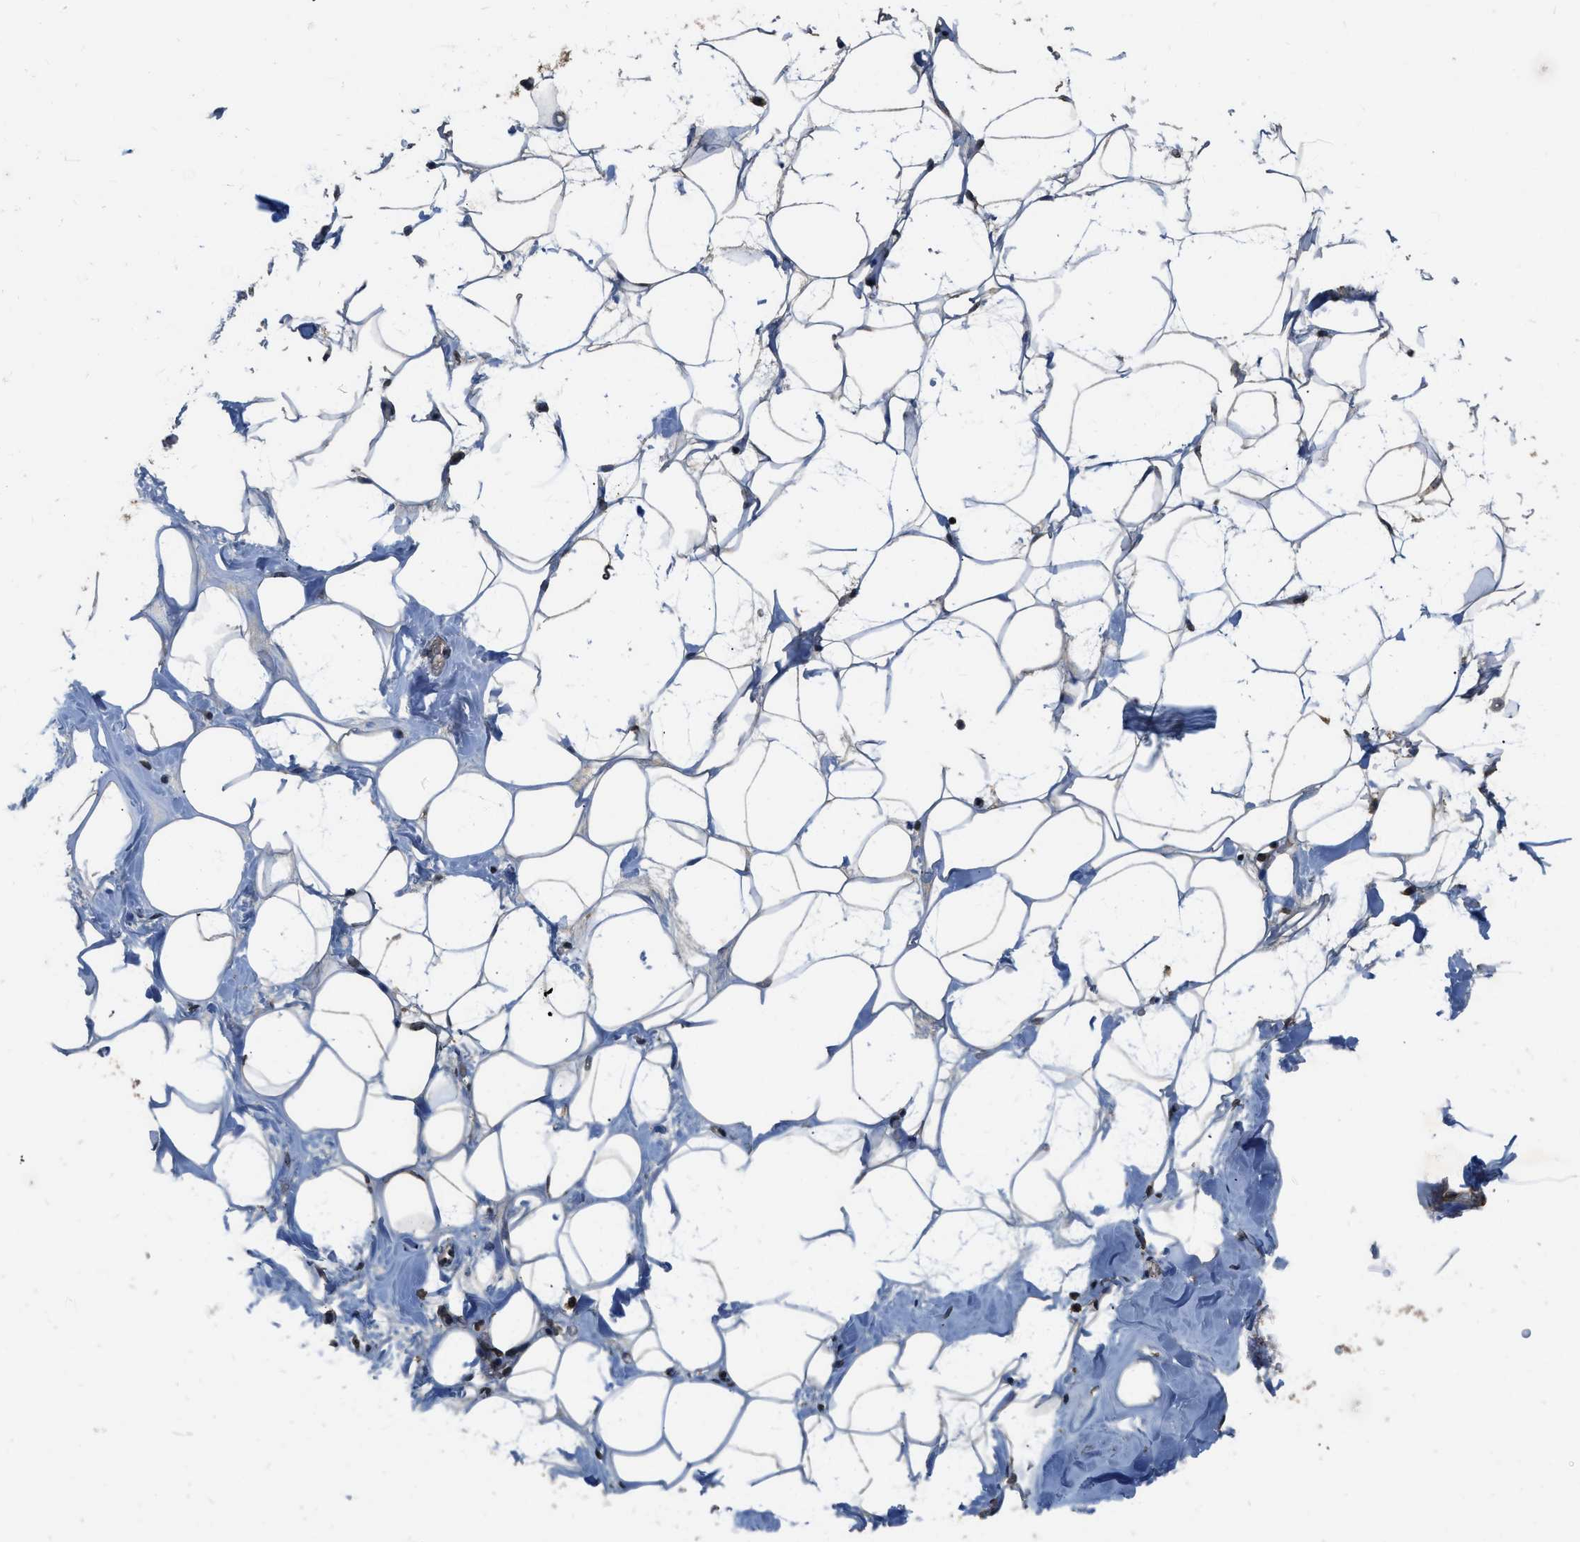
{"staining": {"intensity": "moderate", "quantity": "25%-75%", "location": "cytoplasmic/membranous,nuclear"}, "tissue": "adipose tissue", "cell_type": "Adipocytes", "image_type": "normal", "snomed": [{"axis": "morphology", "description": "Normal tissue, NOS"}, {"axis": "morphology", "description": "Fibrosis, NOS"}, {"axis": "topography", "description": "Breast"}, {"axis": "topography", "description": "Adipose tissue"}], "caption": "Immunohistochemical staining of normal human adipose tissue reveals medium levels of moderate cytoplasmic/membranous,nuclear expression in approximately 25%-75% of adipocytes.", "gene": "DENND6B", "patient": {"sex": "female", "age": 39}}